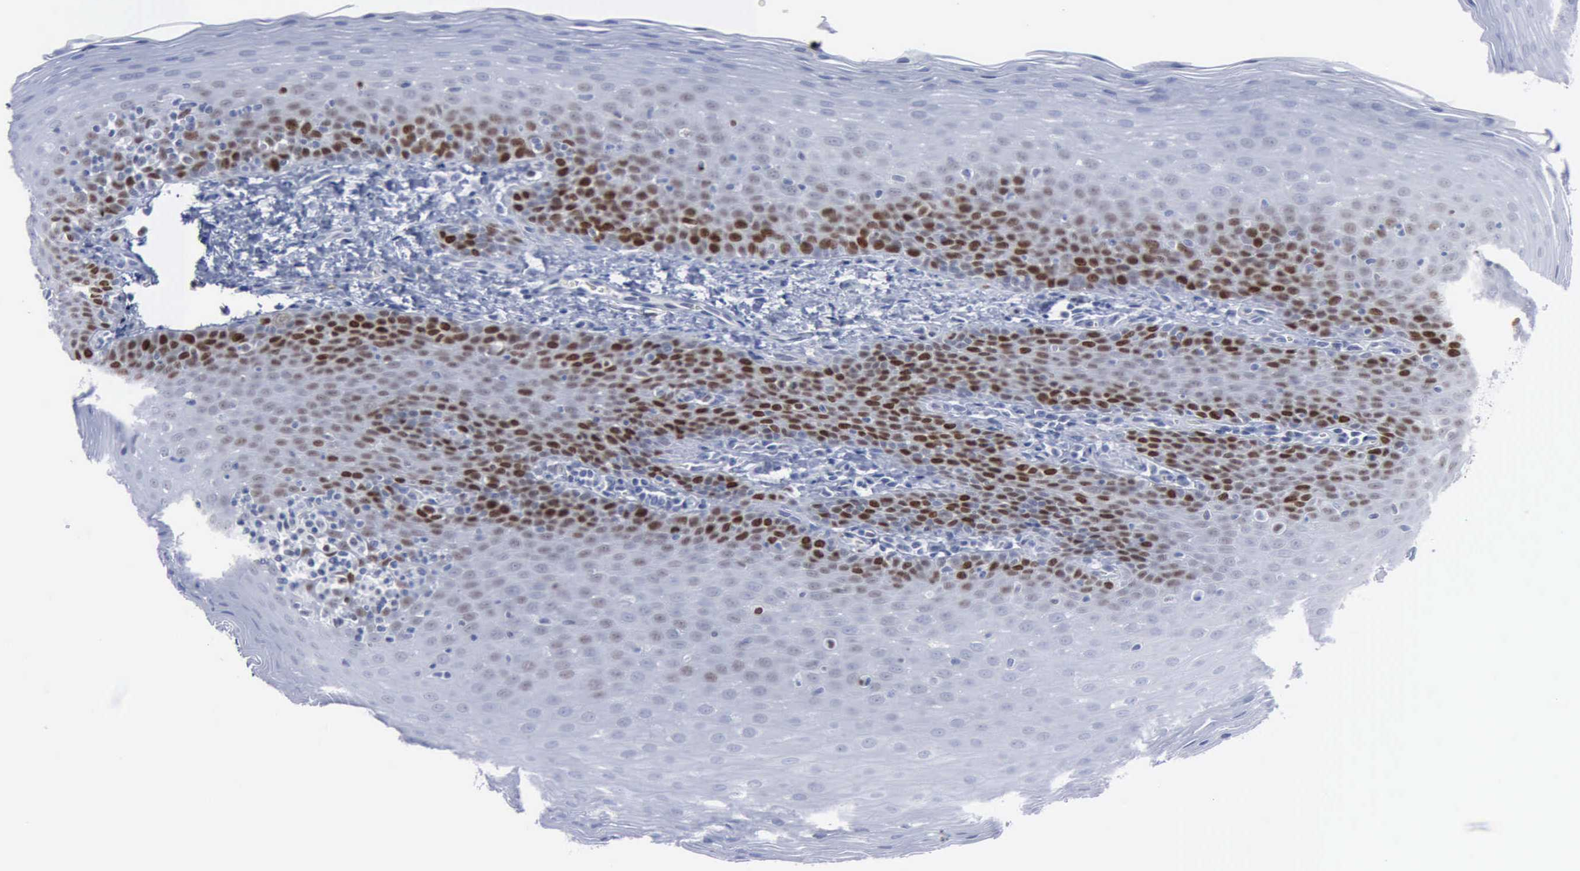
{"staining": {"intensity": "strong", "quantity": "<25%", "location": "nuclear"}, "tissue": "oral mucosa", "cell_type": "Squamous epithelial cells", "image_type": "normal", "snomed": [{"axis": "morphology", "description": "Normal tissue, NOS"}, {"axis": "topography", "description": "Oral tissue"}], "caption": "DAB (3,3'-diaminobenzidine) immunohistochemical staining of unremarkable human oral mucosa demonstrates strong nuclear protein expression in approximately <25% of squamous epithelial cells.", "gene": "MCM5", "patient": {"sex": "male", "age": 20}}